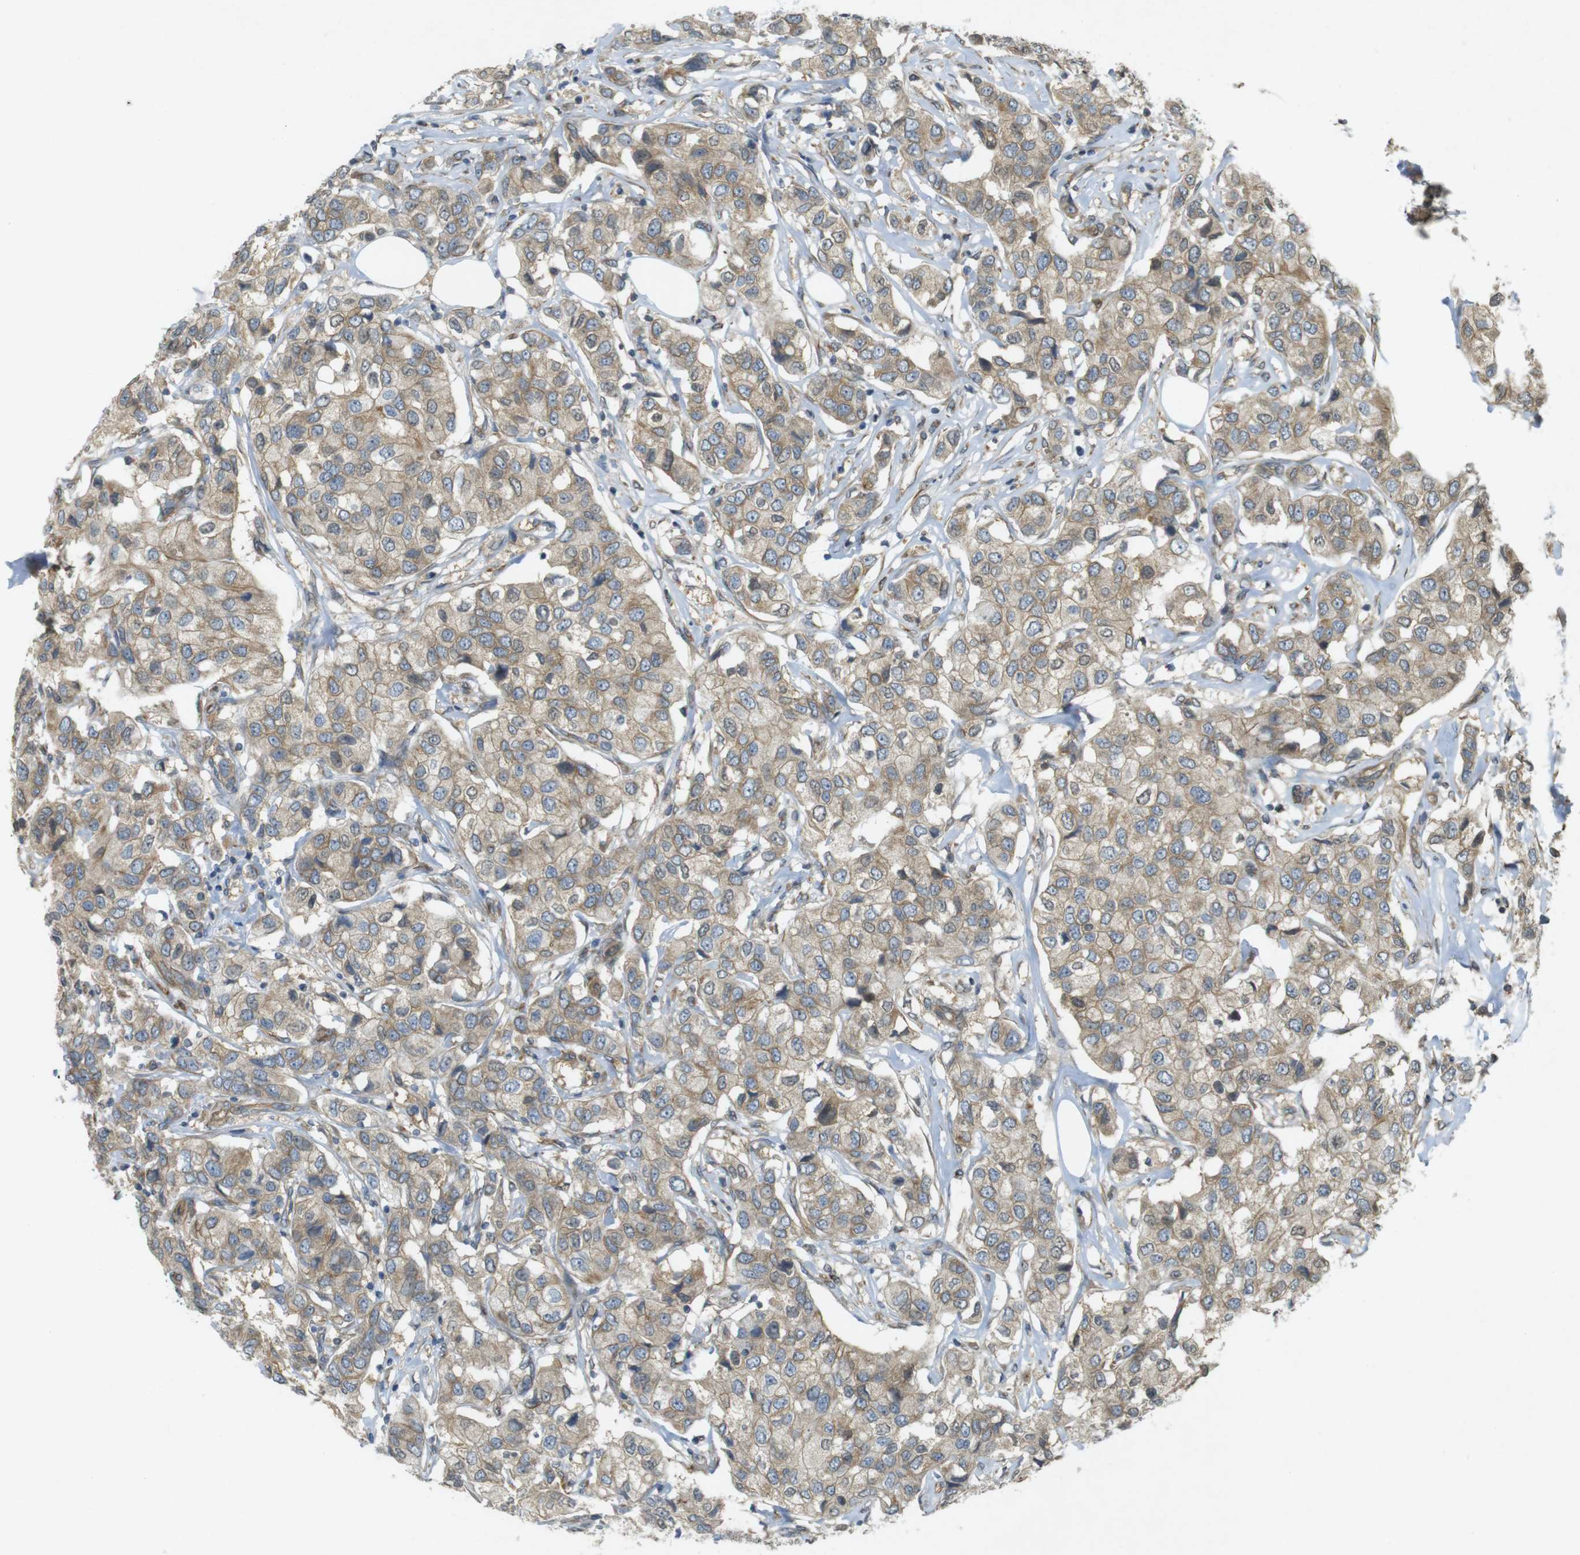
{"staining": {"intensity": "weak", "quantity": ">75%", "location": "cytoplasmic/membranous"}, "tissue": "breast cancer", "cell_type": "Tumor cells", "image_type": "cancer", "snomed": [{"axis": "morphology", "description": "Duct carcinoma"}, {"axis": "topography", "description": "Breast"}], "caption": "Human breast cancer stained with a brown dye reveals weak cytoplasmic/membranous positive staining in approximately >75% of tumor cells.", "gene": "KIF5B", "patient": {"sex": "female", "age": 80}}